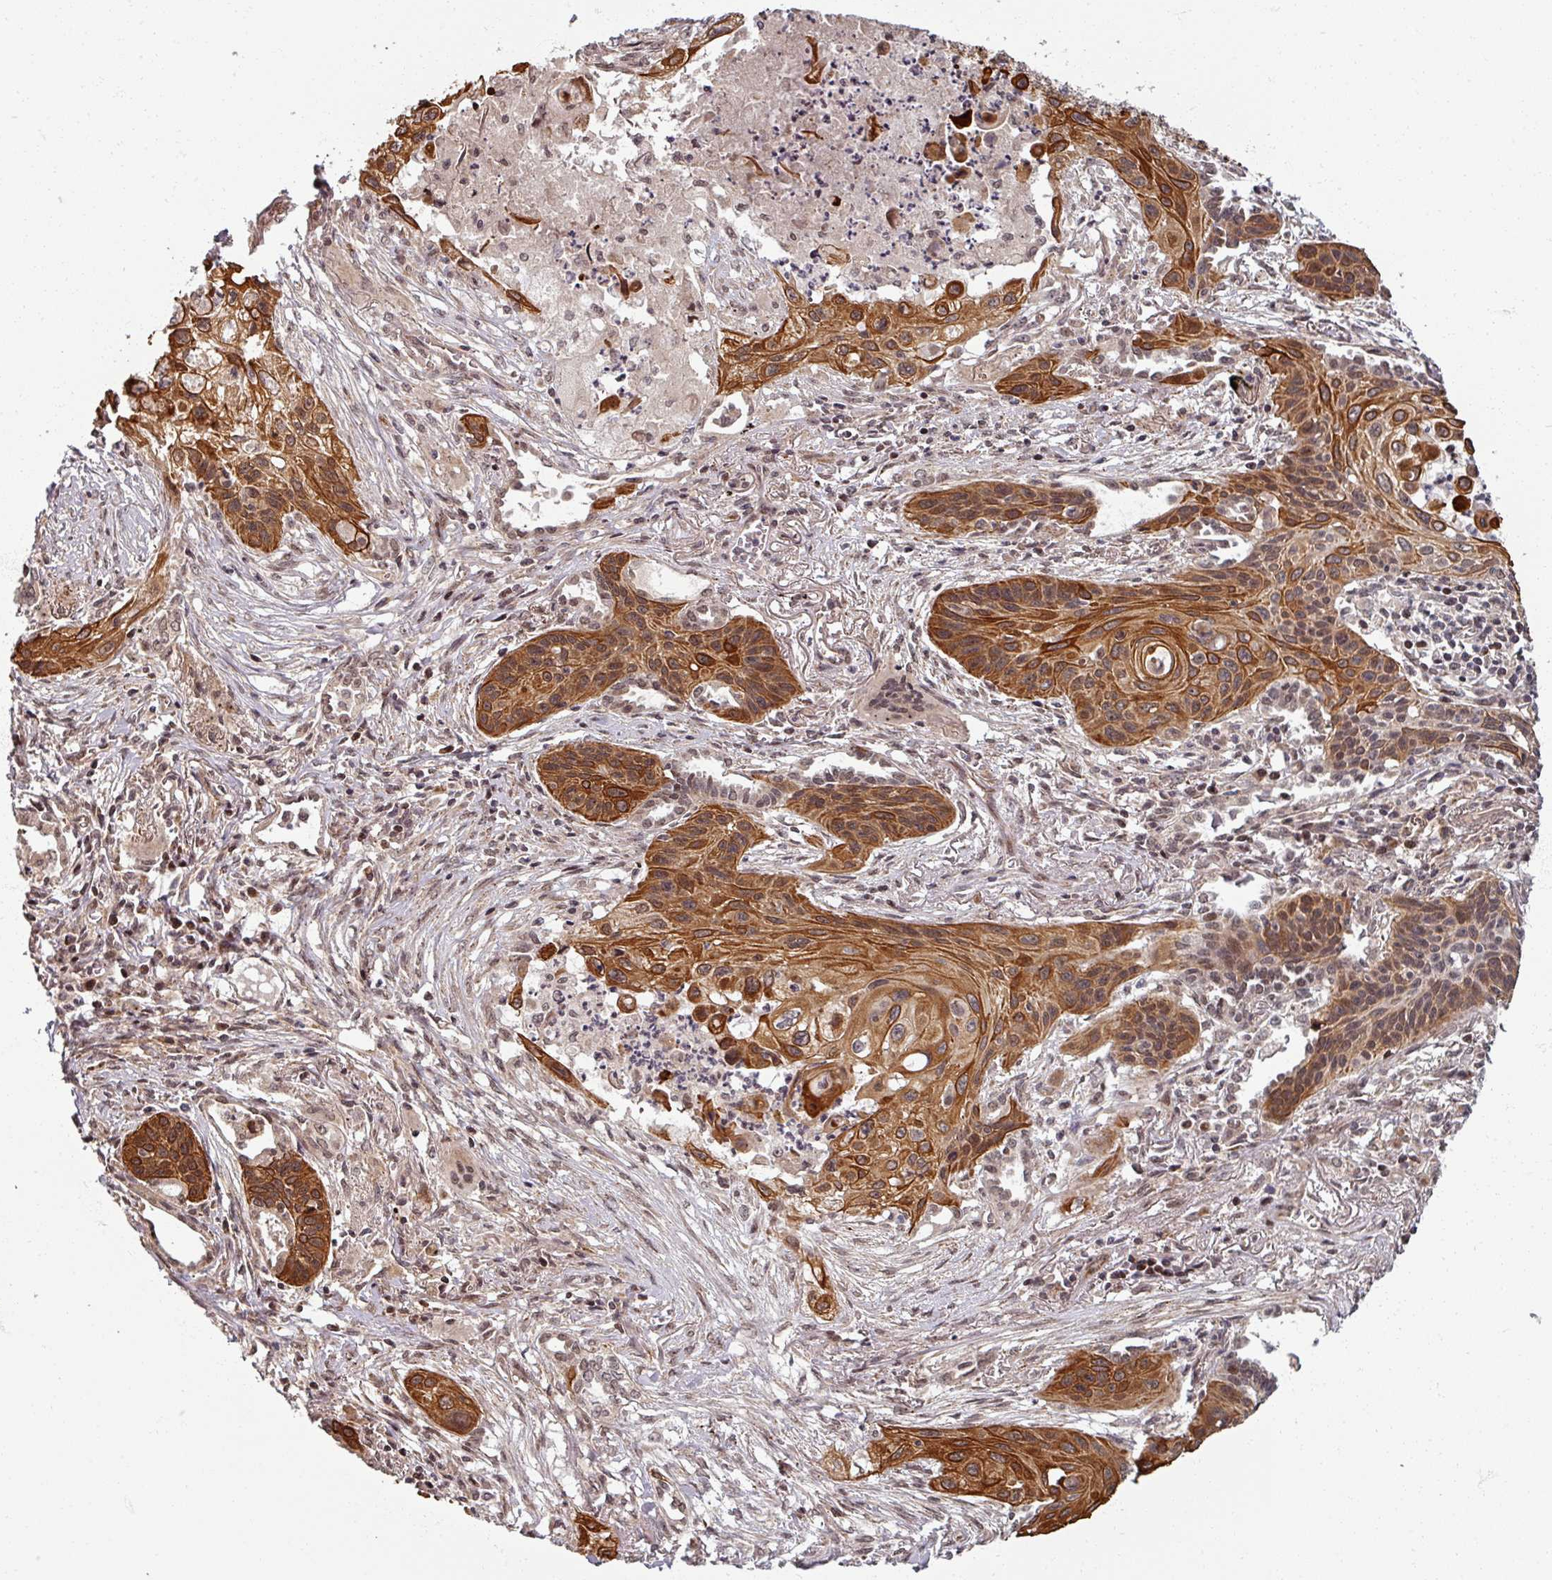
{"staining": {"intensity": "strong", "quantity": ">75%", "location": "cytoplasmic/membranous,nuclear"}, "tissue": "lung cancer", "cell_type": "Tumor cells", "image_type": "cancer", "snomed": [{"axis": "morphology", "description": "Squamous cell carcinoma, NOS"}, {"axis": "topography", "description": "Lung"}], "caption": "Protein expression analysis of squamous cell carcinoma (lung) displays strong cytoplasmic/membranous and nuclear staining in approximately >75% of tumor cells. (IHC, brightfield microscopy, high magnification).", "gene": "SWI5", "patient": {"sex": "male", "age": 71}}